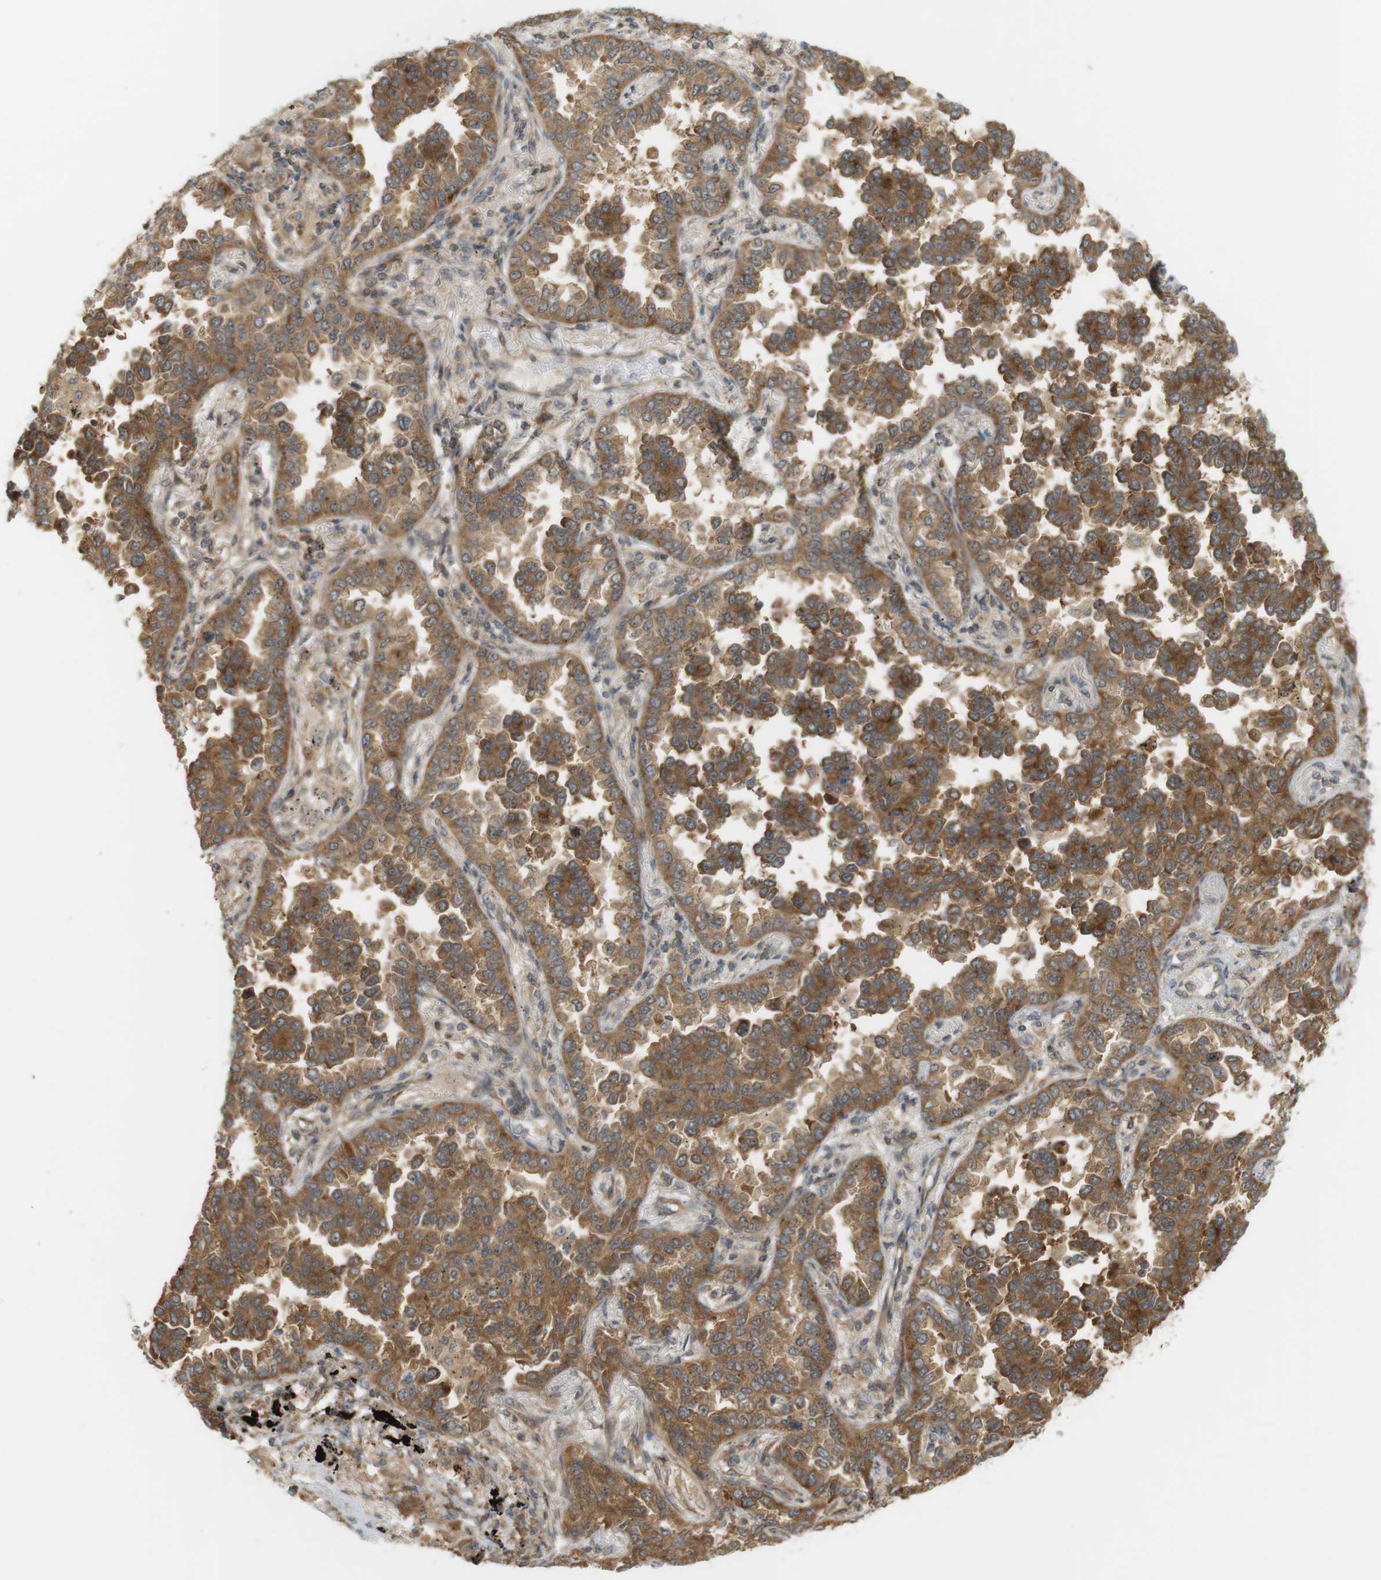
{"staining": {"intensity": "strong", "quantity": ">75%", "location": "cytoplasmic/membranous,nuclear"}, "tissue": "lung cancer", "cell_type": "Tumor cells", "image_type": "cancer", "snomed": [{"axis": "morphology", "description": "Normal tissue, NOS"}, {"axis": "morphology", "description": "Adenocarcinoma, NOS"}, {"axis": "topography", "description": "Lung"}], "caption": "Lung cancer was stained to show a protein in brown. There is high levels of strong cytoplasmic/membranous and nuclear staining in about >75% of tumor cells.", "gene": "PA2G4", "patient": {"sex": "male", "age": 59}}